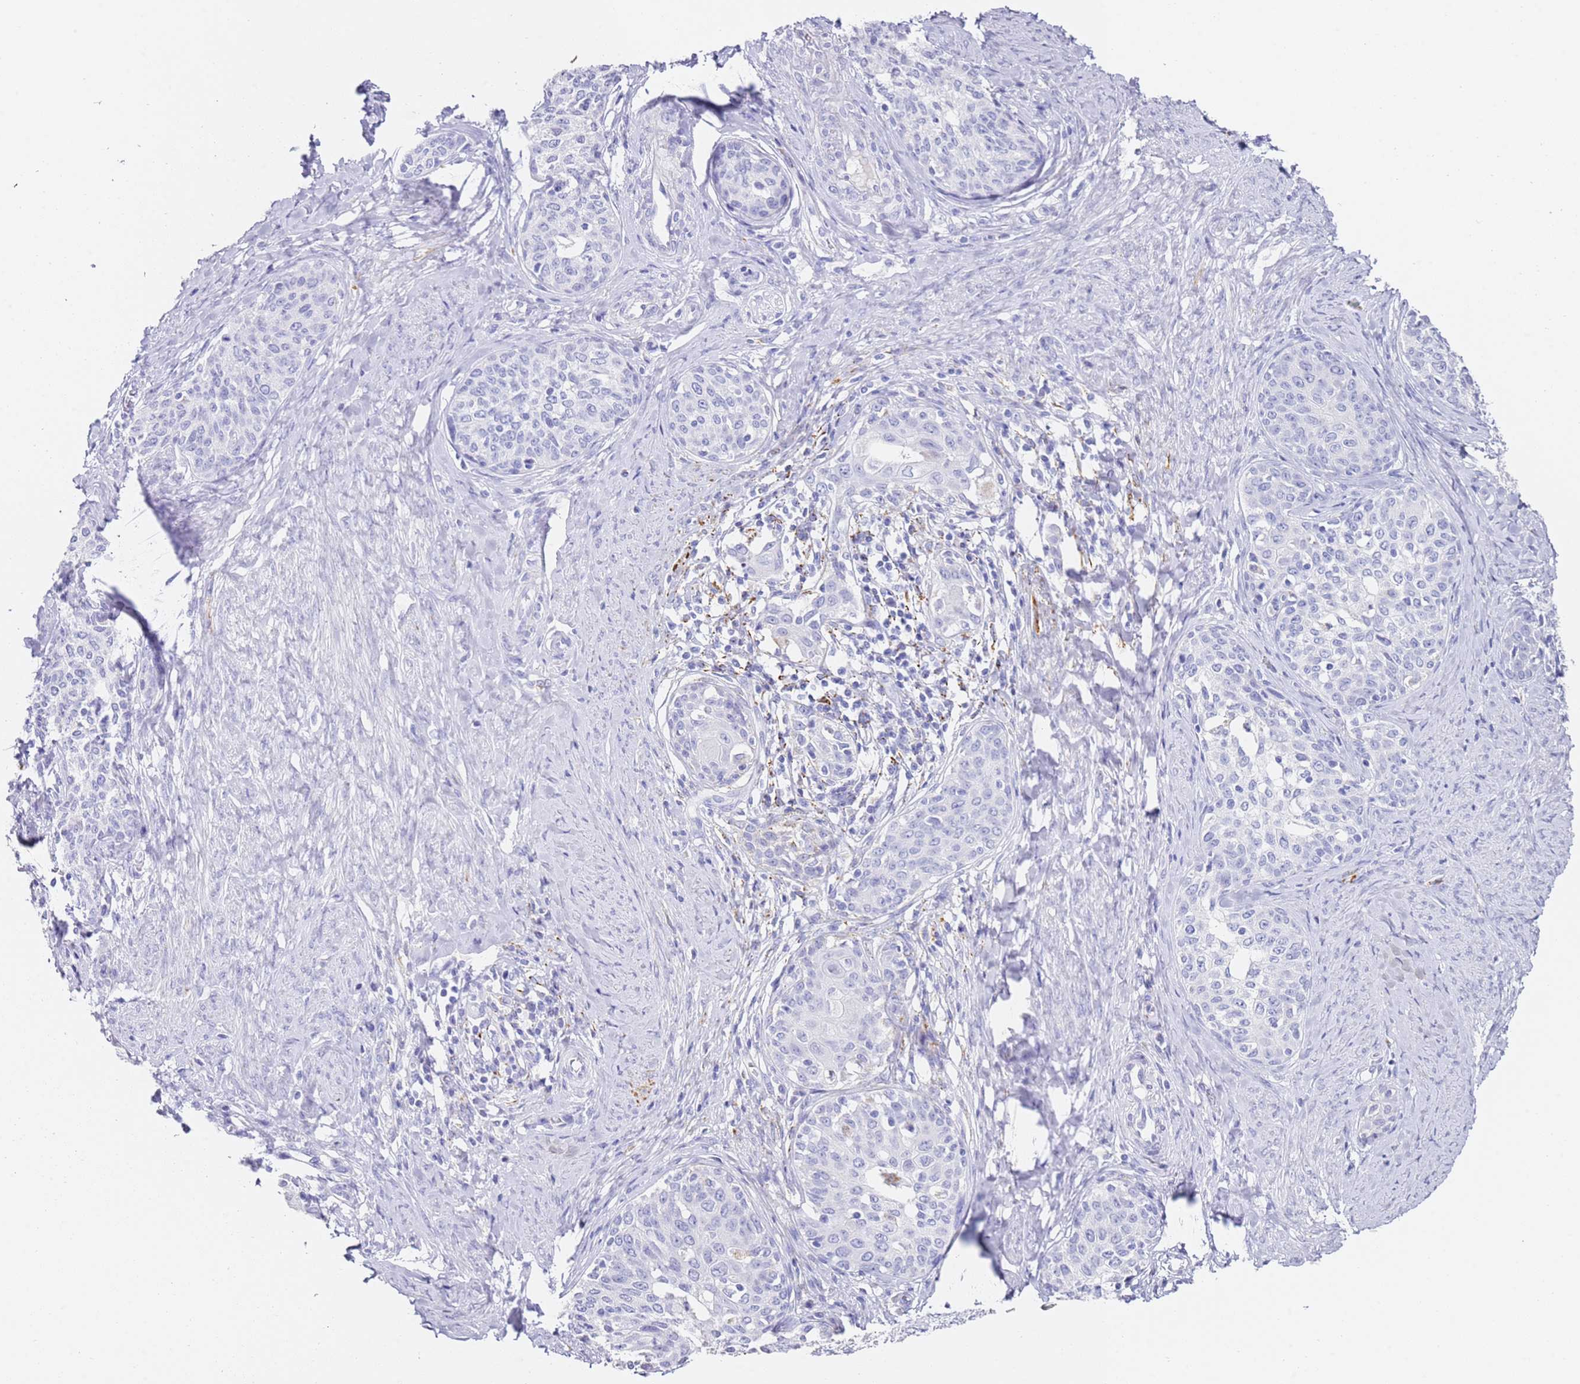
{"staining": {"intensity": "negative", "quantity": "none", "location": "none"}, "tissue": "cervical cancer", "cell_type": "Tumor cells", "image_type": "cancer", "snomed": [{"axis": "morphology", "description": "Squamous cell carcinoma, NOS"}, {"axis": "morphology", "description": "Adenocarcinoma, NOS"}, {"axis": "topography", "description": "Cervix"}], "caption": "The histopathology image shows no staining of tumor cells in cervical cancer (squamous cell carcinoma).", "gene": "PTBP2", "patient": {"sex": "female", "age": 52}}